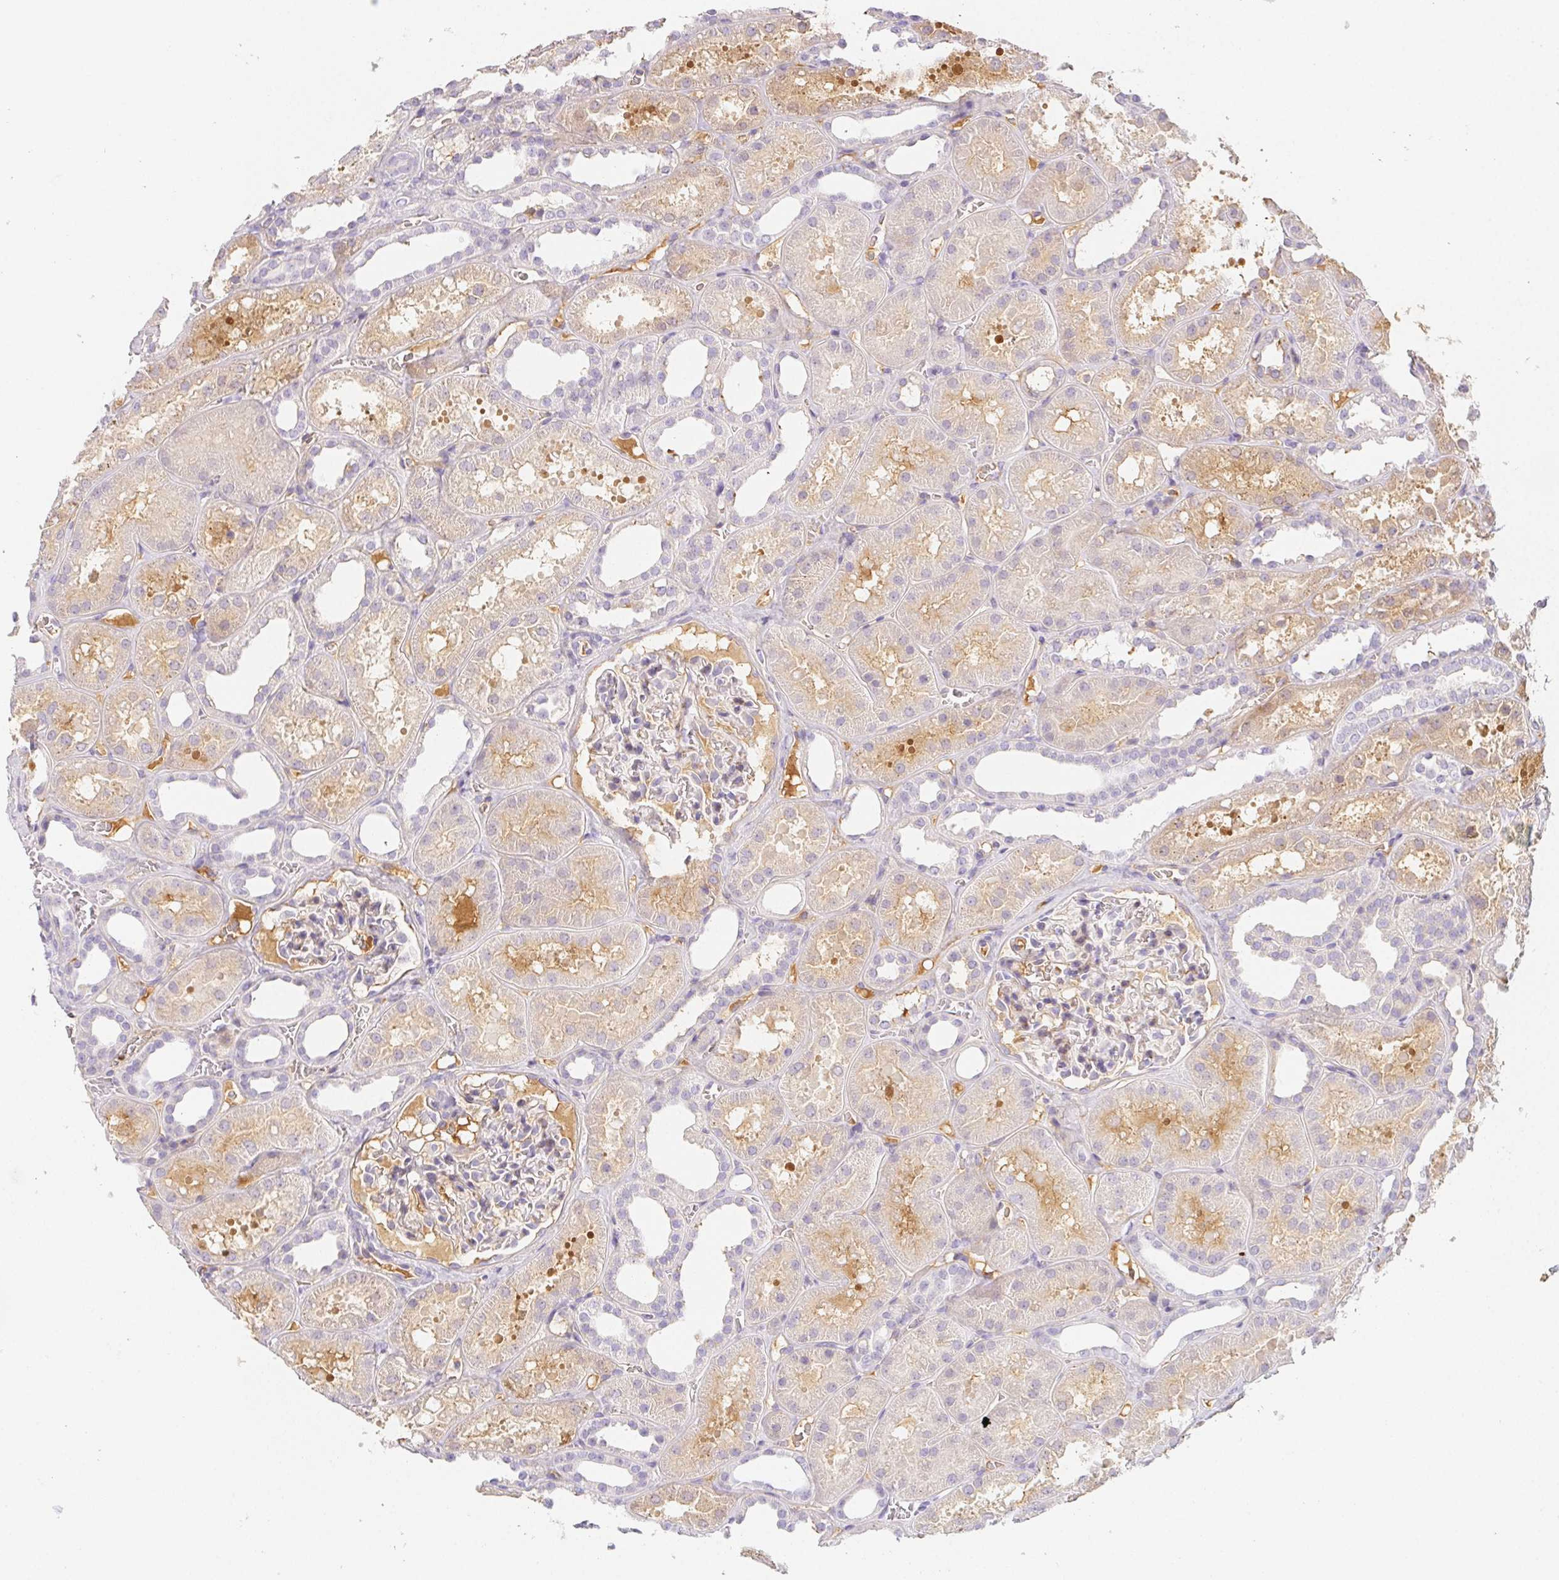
{"staining": {"intensity": "negative", "quantity": "none", "location": "none"}, "tissue": "kidney", "cell_type": "Cells in glomeruli", "image_type": "normal", "snomed": [{"axis": "morphology", "description": "Normal tissue, NOS"}, {"axis": "topography", "description": "Kidney"}], "caption": "DAB immunohistochemical staining of normal kidney exhibits no significant positivity in cells in glomeruli.", "gene": "ITIH2", "patient": {"sex": "female", "age": 41}}